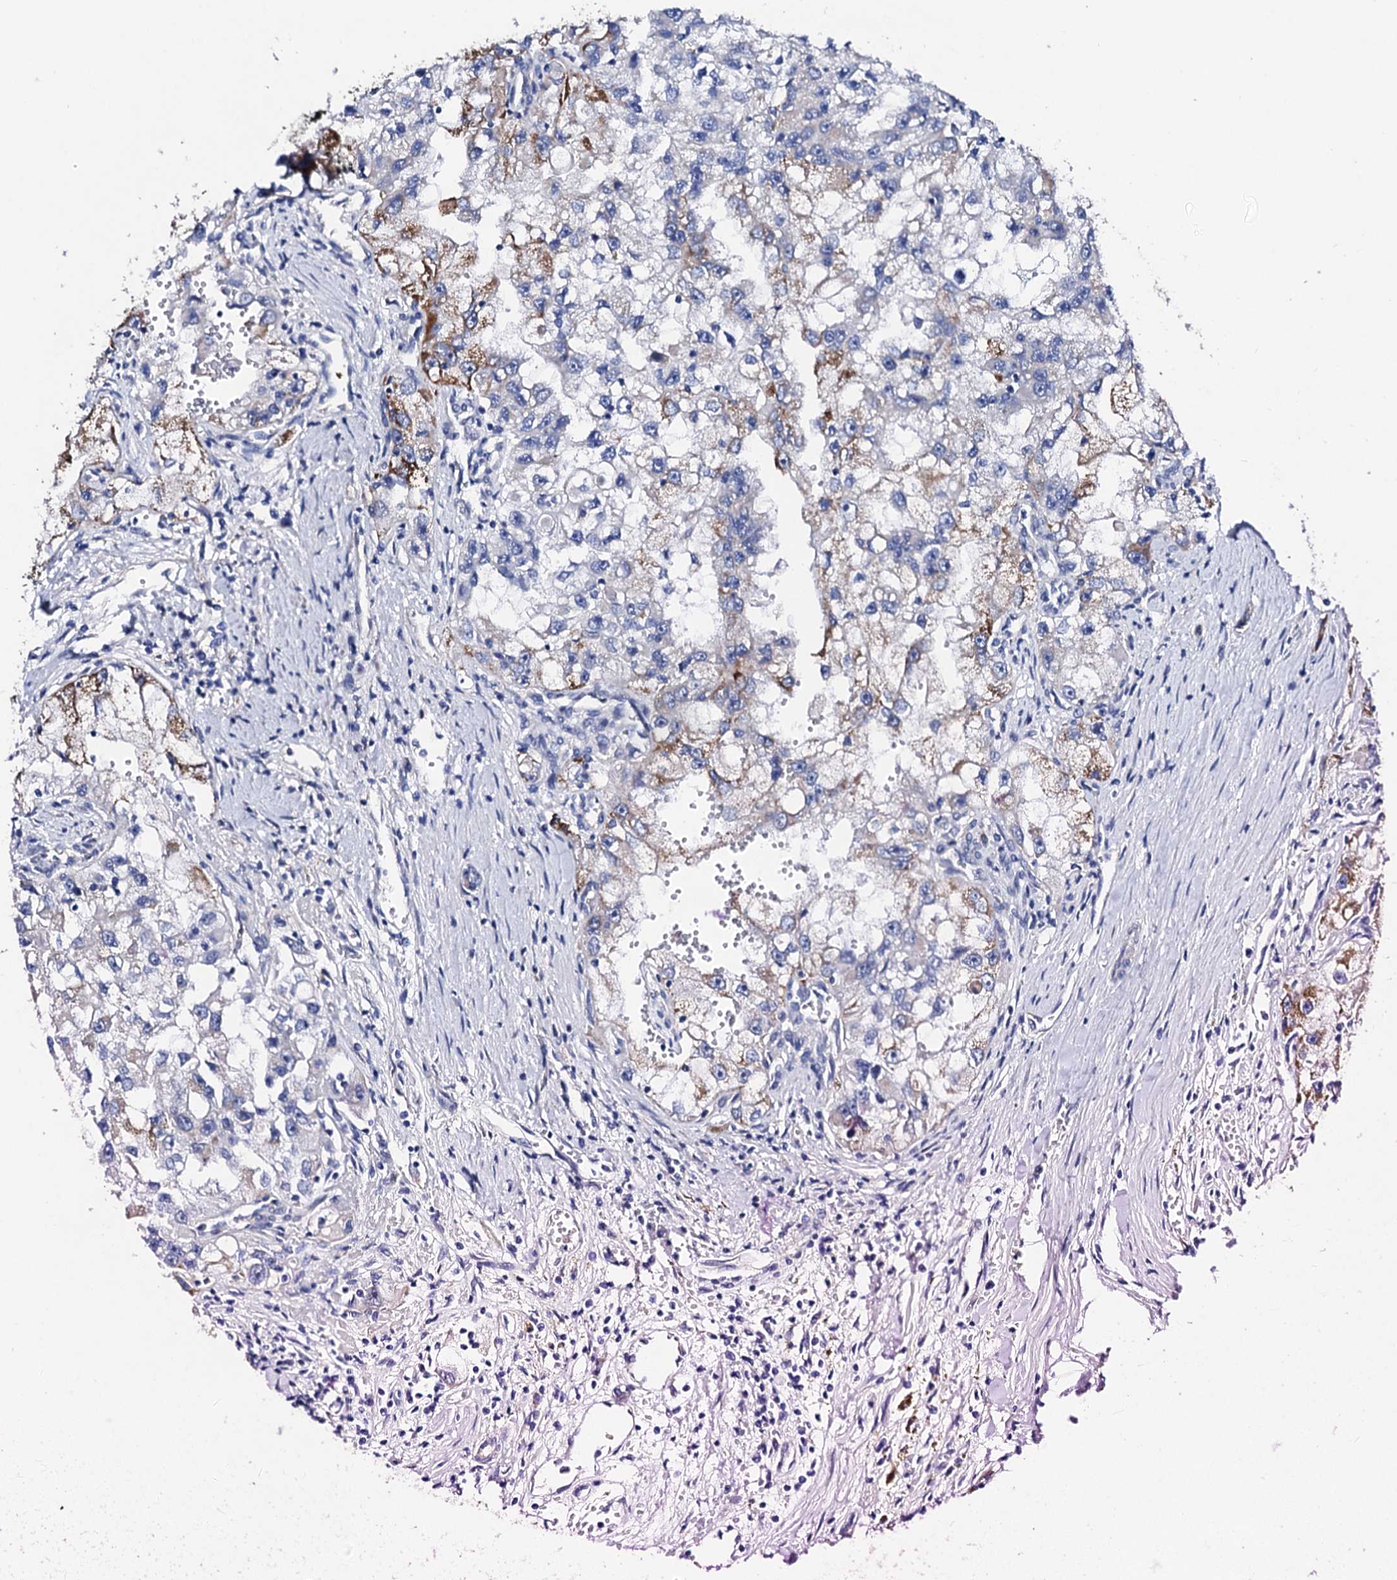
{"staining": {"intensity": "strong", "quantity": "25%-75%", "location": "cytoplasmic/membranous"}, "tissue": "renal cancer", "cell_type": "Tumor cells", "image_type": "cancer", "snomed": [{"axis": "morphology", "description": "Adenocarcinoma, NOS"}, {"axis": "topography", "description": "Kidney"}], "caption": "Protein expression analysis of human renal cancer (adenocarcinoma) reveals strong cytoplasmic/membranous expression in approximately 25%-75% of tumor cells.", "gene": "KLHL32", "patient": {"sex": "male", "age": 63}}